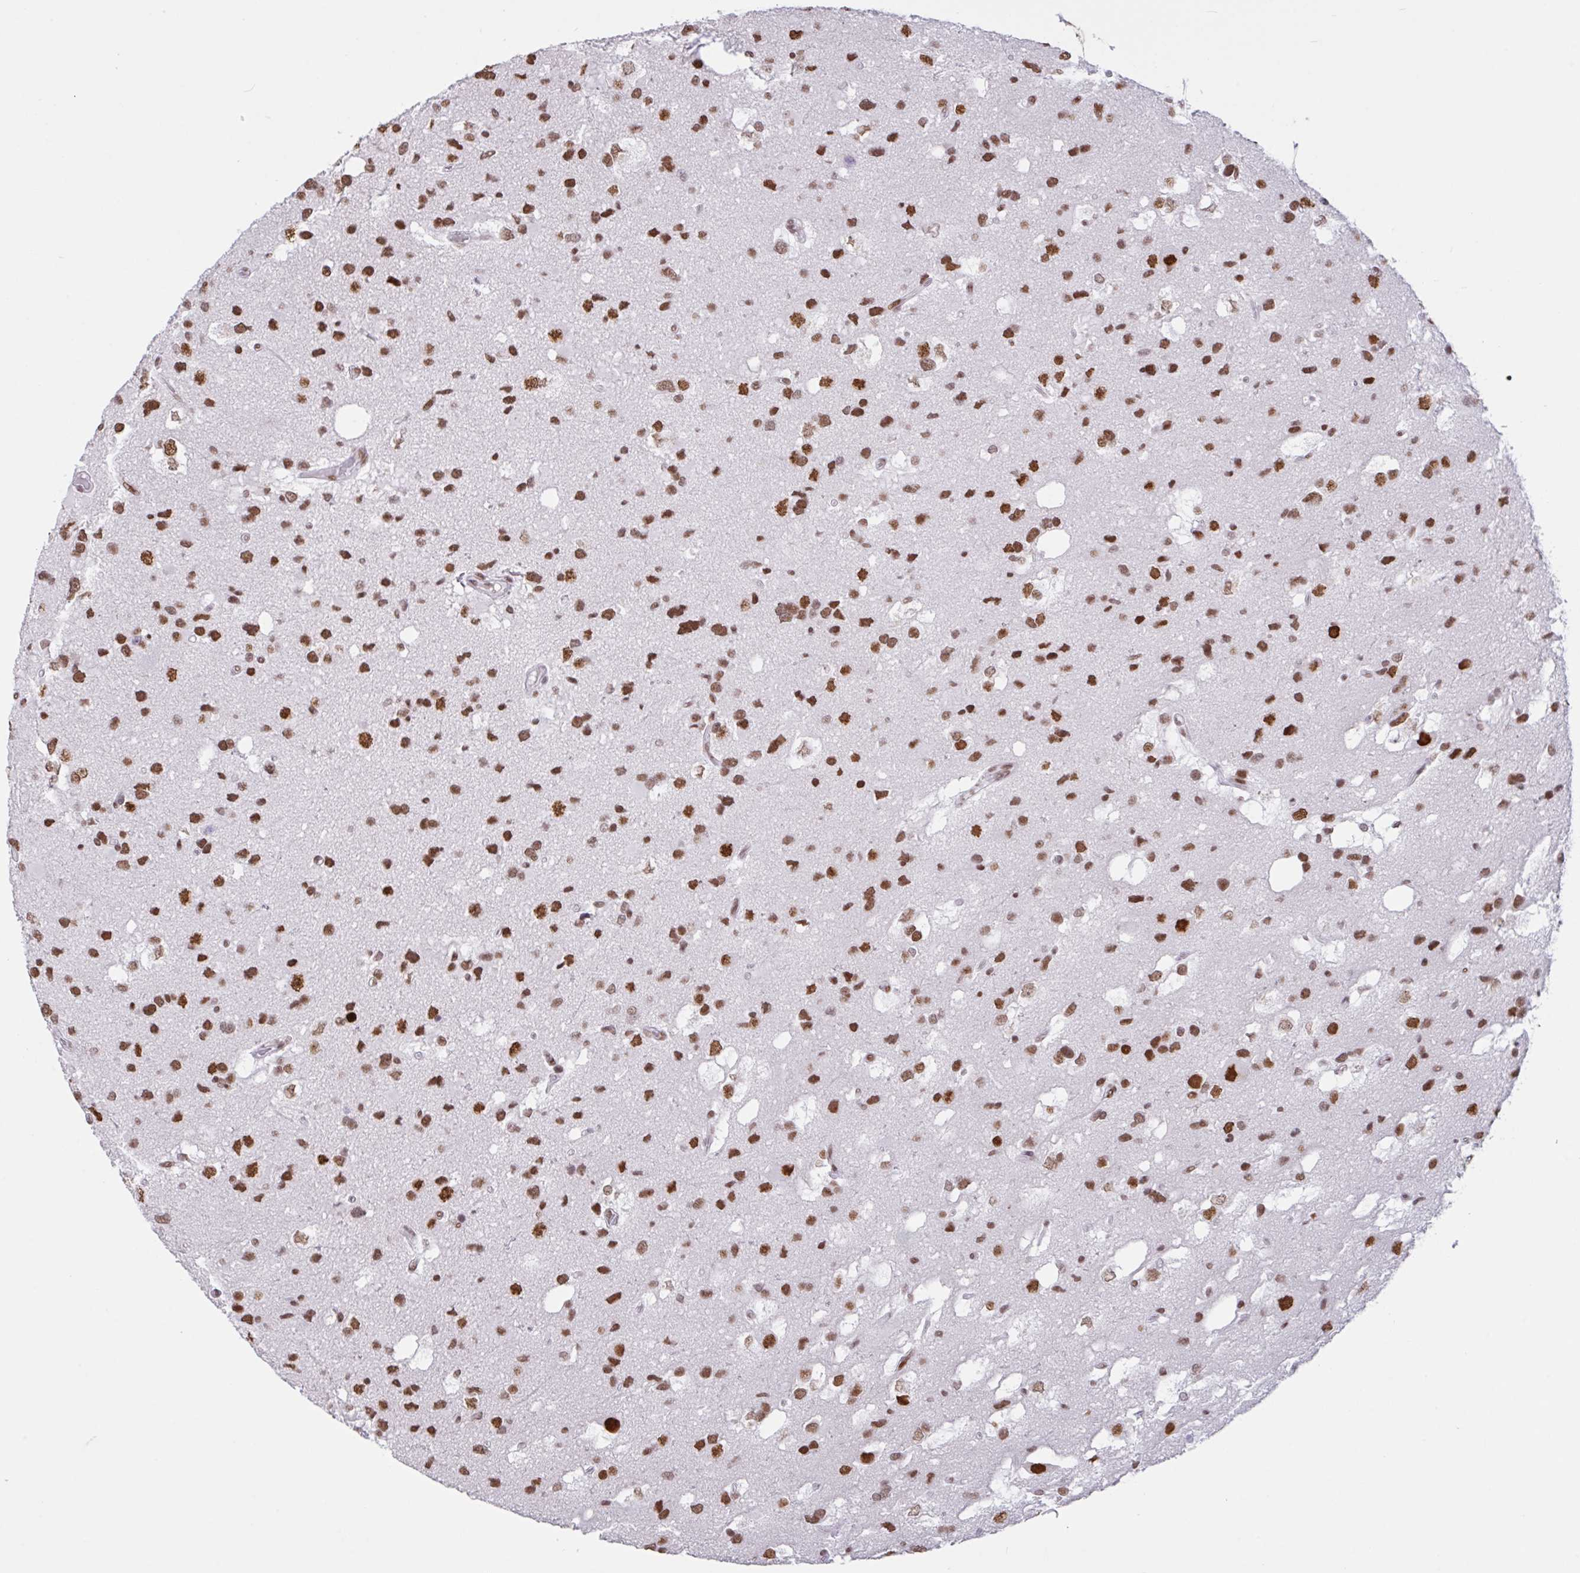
{"staining": {"intensity": "strong", "quantity": ">75%", "location": "nuclear"}, "tissue": "glioma", "cell_type": "Tumor cells", "image_type": "cancer", "snomed": [{"axis": "morphology", "description": "Glioma, malignant, High grade"}, {"axis": "topography", "description": "Brain"}], "caption": "Protein expression analysis of human malignant glioma (high-grade) reveals strong nuclear positivity in about >75% of tumor cells. (DAB IHC, brown staining for protein, blue staining for nuclei).", "gene": "CLP1", "patient": {"sex": "male", "age": 53}}